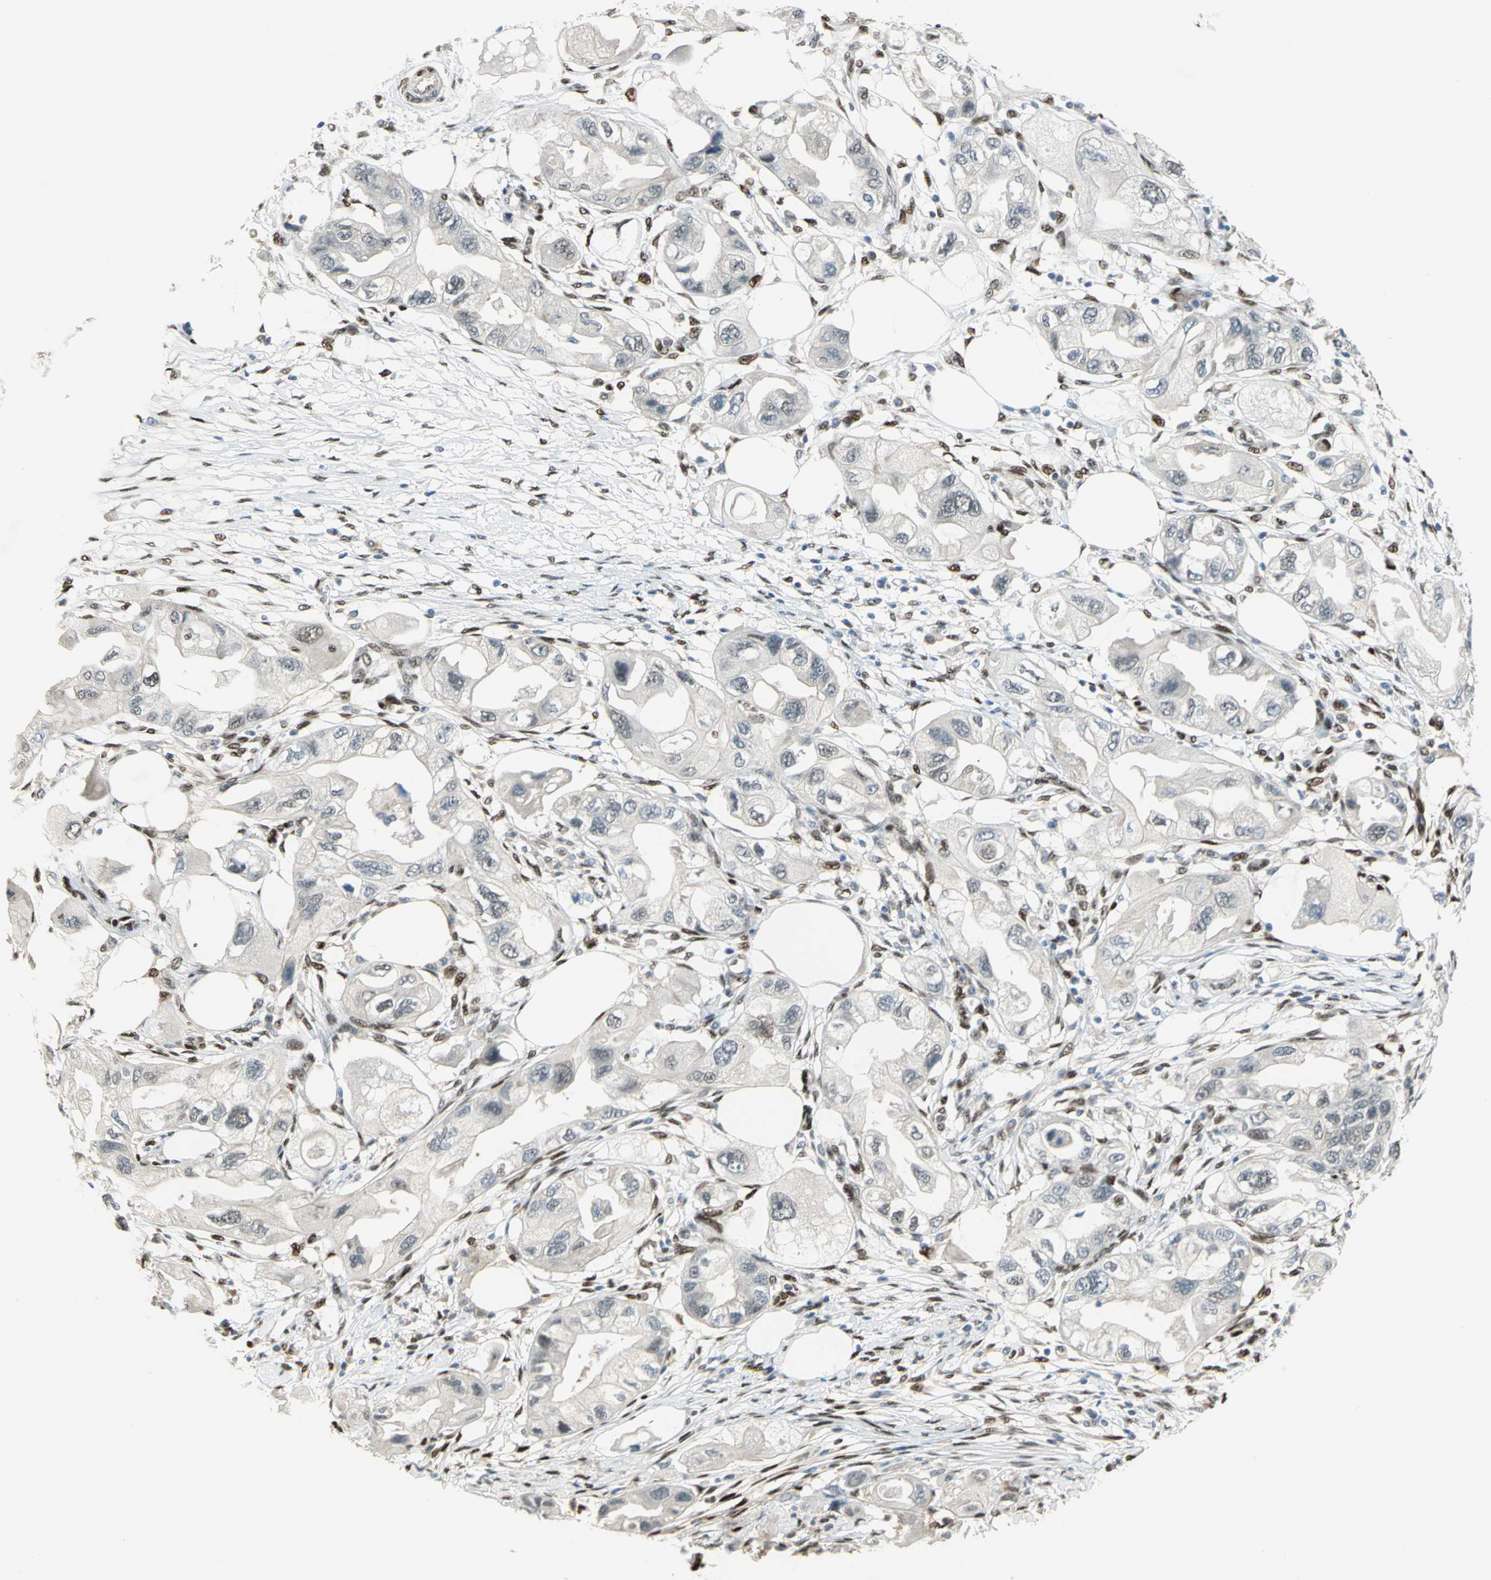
{"staining": {"intensity": "weak", "quantity": "<25%", "location": "cytoplasmic/membranous,nuclear"}, "tissue": "endometrial cancer", "cell_type": "Tumor cells", "image_type": "cancer", "snomed": [{"axis": "morphology", "description": "Adenocarcinoma, NOS"}, {"axis": "topography", "description": "Endometrium"}], "caption": "Endometrial cancer (adenocarcinoma) stained for a protein using immunohistochemistry (IHC) reveals no positivity tumor cells.", "gene": "RBFOX2", "patient": {"sex": "female", "age": 67}}